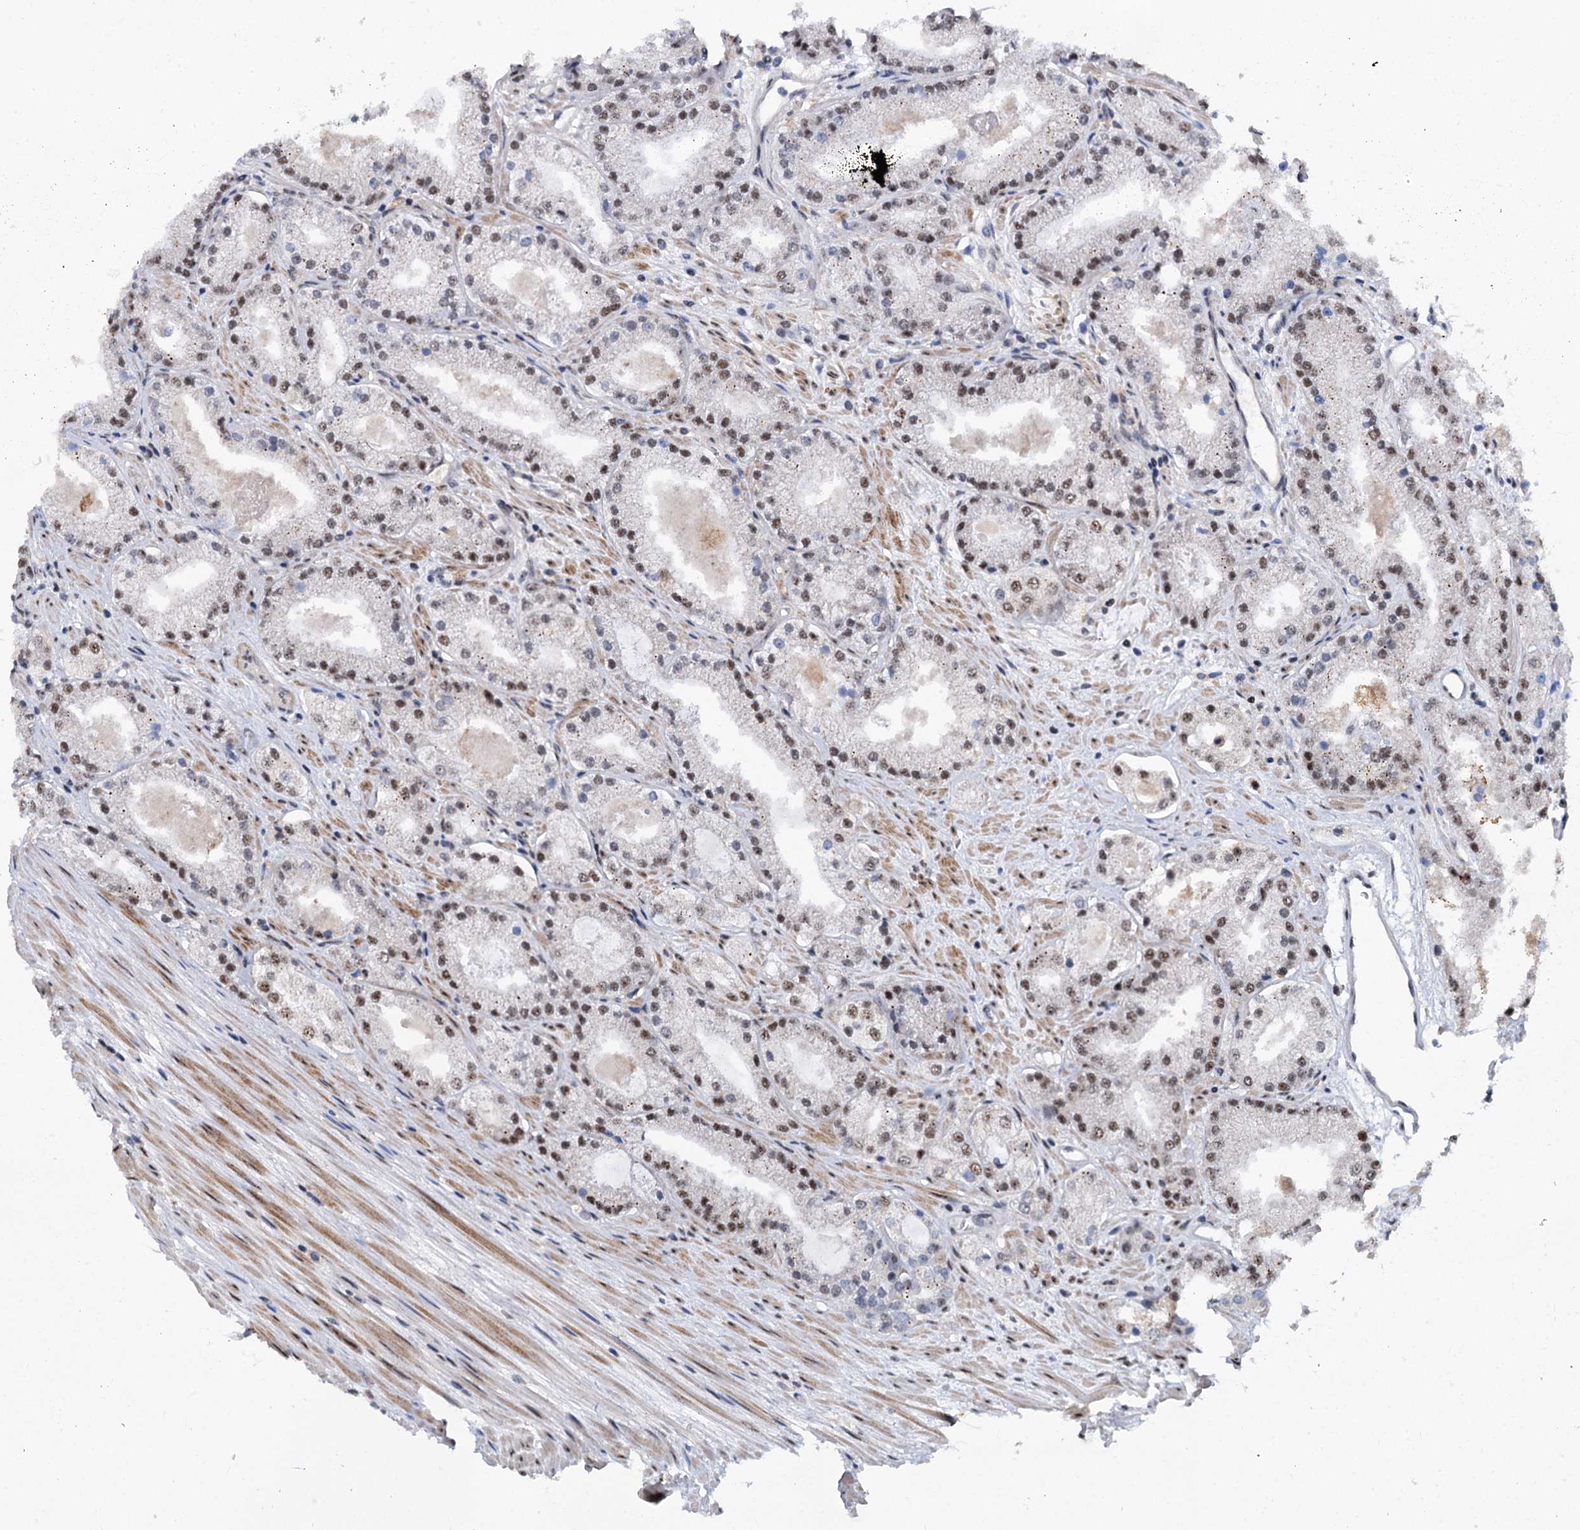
{"staining": {"intensity": "moderate", "quantity": "25%-75%", "location": "nuclear"}, "tissue": "prostate cancer", "cell_type": "Tumor cells", "image_type": "cancer", "snomed": [{"axis": "morphology", "description": "Adenocarcinoma, Low grade"}, {"axis": "topography", "description": "Prostate"}], "caption": "Immunohistochemistry (IHC) (DAB (3,3'-diaminobenzidine)) staining of human low-grade adenocarcinoma (prostate) exhibits moderate nuclear protein staining in approximately 25%-75% of tumor cells. The protein of interest is shown in brown color, while the nuclei are stained blue.", "gene": "PHF8", "patient": {"sex": "male", "age": 69}}